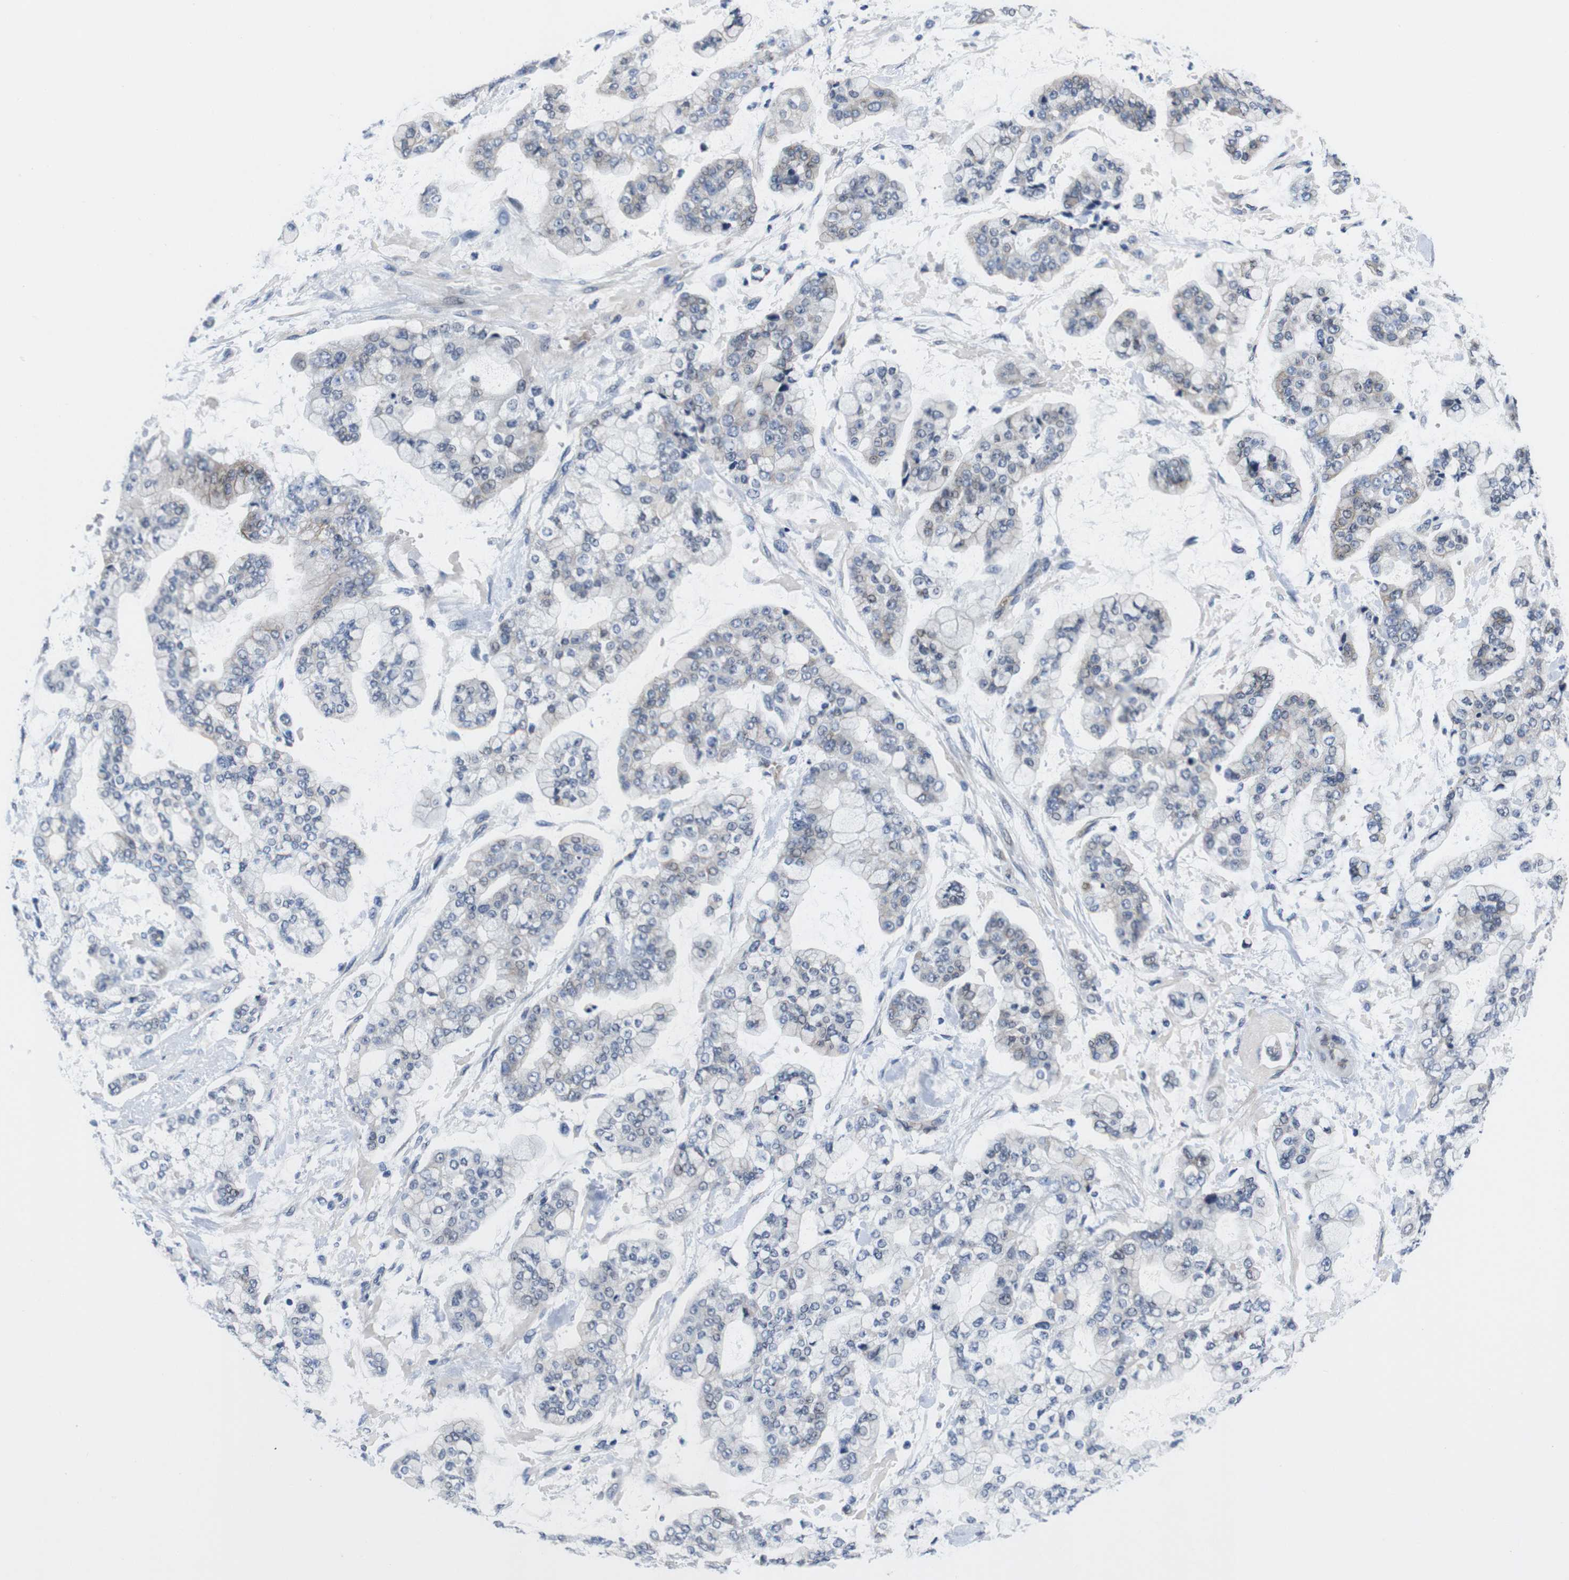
{"staining": {"intensity": "negative", "quantity": "none", "location": "none"}, "tissue": "stomach cancer", "cell_type": "Tumor cells", "image_type": "cancer", "snomed": [{"axis": "morphology", "description": "Normal tissue, NOS"}, {"axis": "morphology", "description": "Adenocarcinoma, NOS"}, {"axis": "topography", "description": "Stomach, upper"}, {"axis": "topography", "description": "Stomach"}], "caption": "Immunohistochemistry histopathology image of neoplastic tissue: human stomach cancer stained with DAB (3,3'-diaminobenzidine) exhibits no significant protein positivity in tumor cells. (Immunohistochemistry, brightfield microscopy, high magnification).", "gene": "SOCS3", "patient": {"sex": "male", "age": 76}}